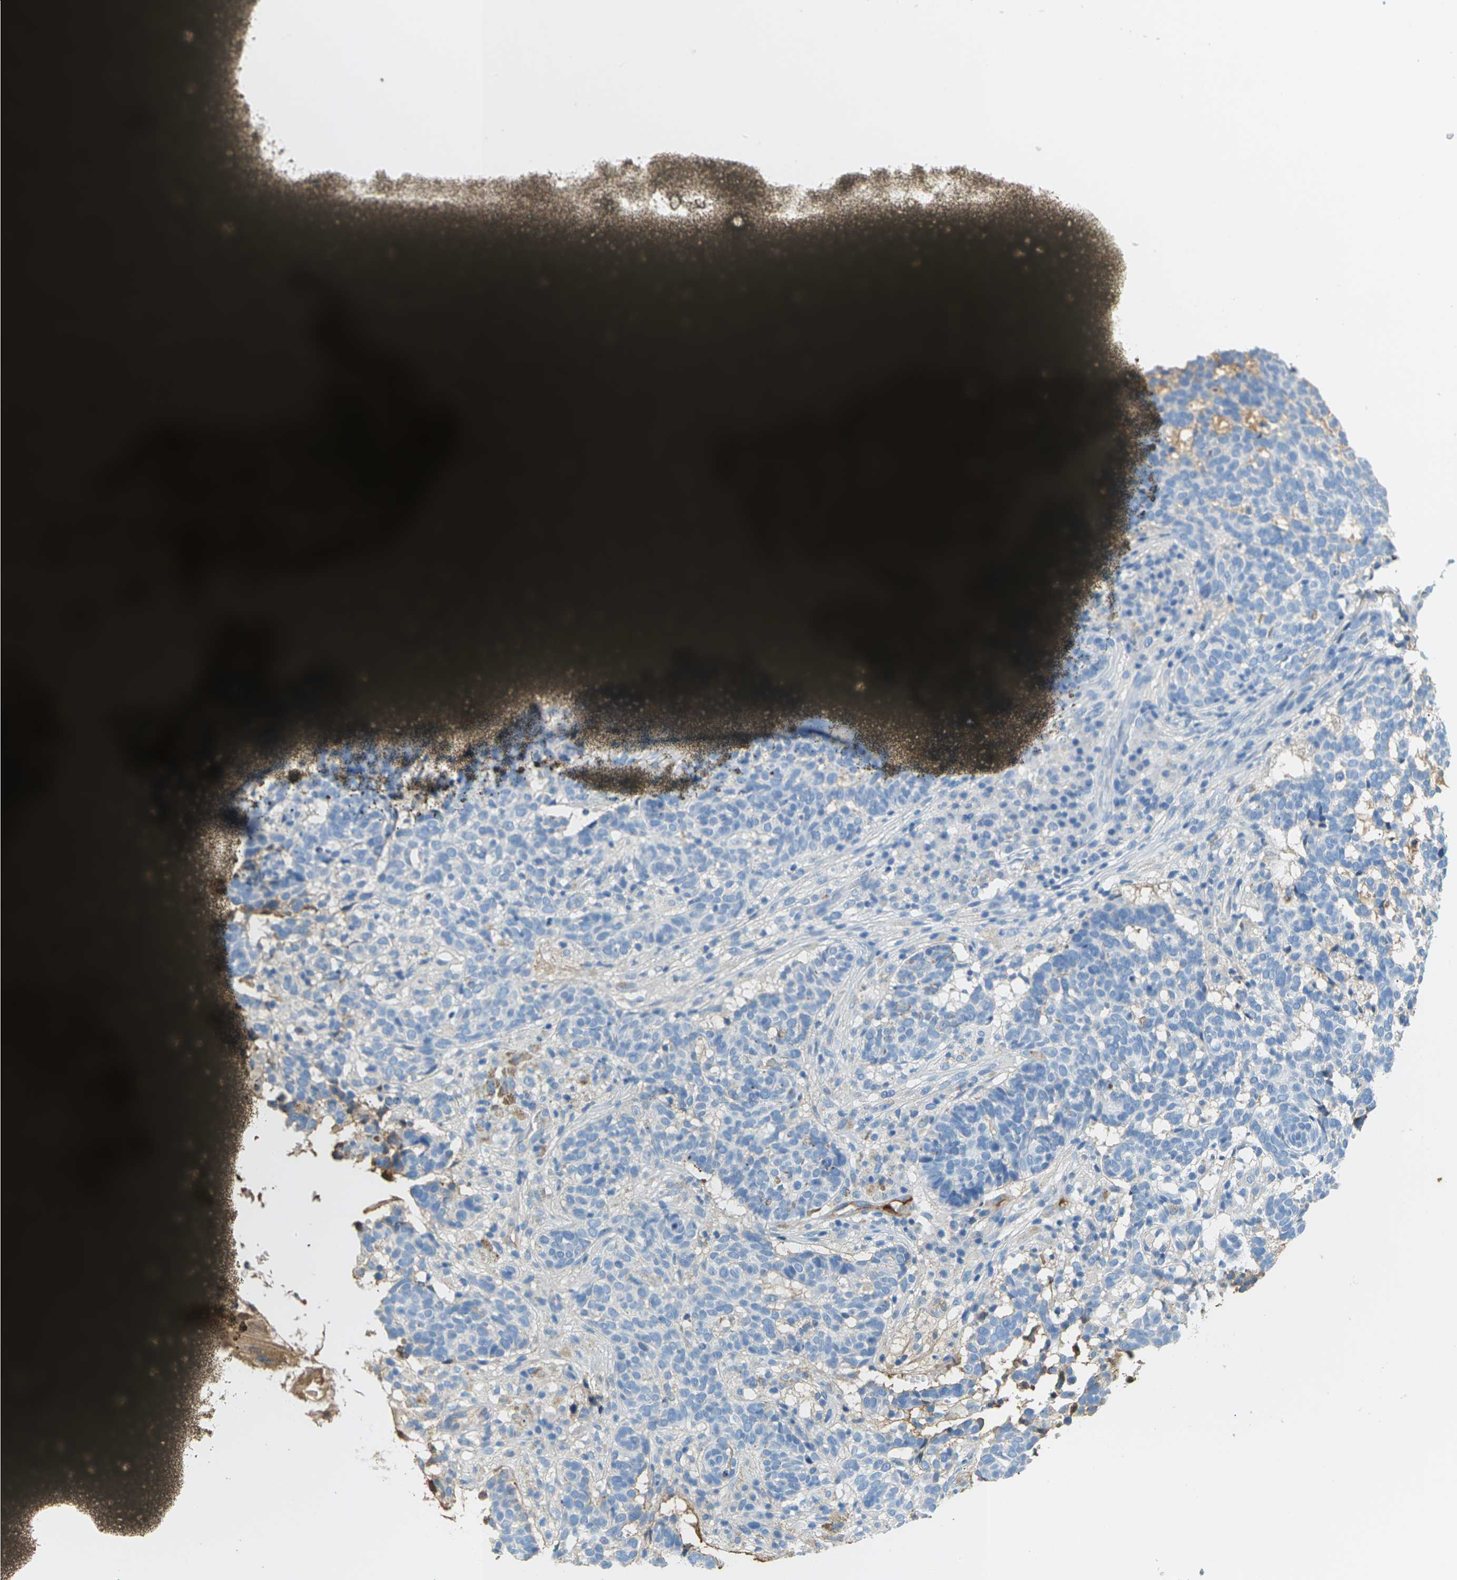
{"staining": {"intensity": "negative", "quantity": "none", "location": "none"}, "tissue": "skin cancer", "cell_type": "Tumor cells", "image_type": "cancer", "snomed": [{"axis": "morphology", "description": "Basal cell carcinoma"}, {"axis": "topography", "description": "Skin"}], "caption": "Tumor cells are negative for brown protein staining in skin cancer (basal cell carcinoma). Nuclei are stained in blue.", "gene": "CFI", "patient": {"sex": "male", "age": 85}}